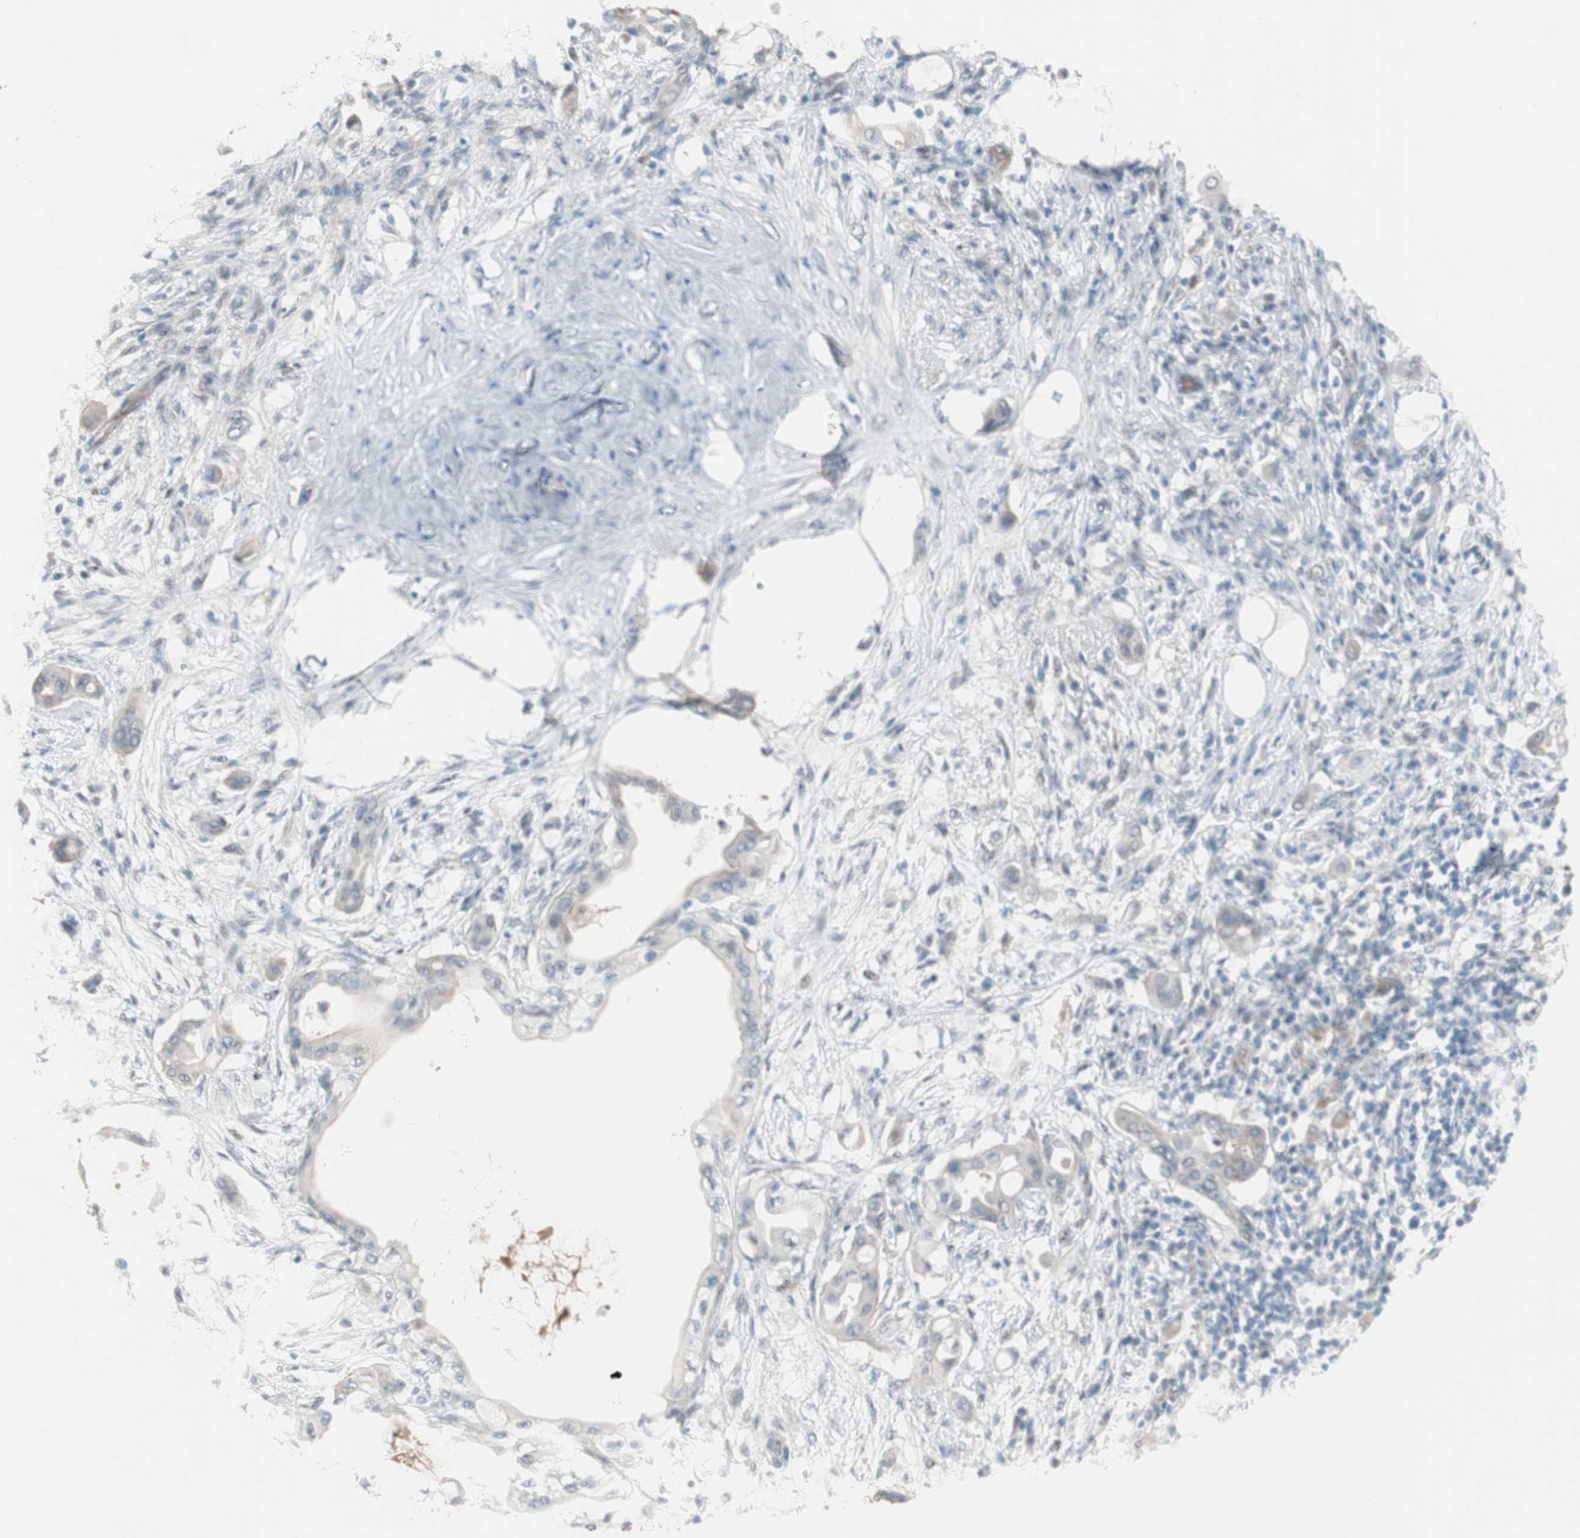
{"staining": {"intensity": "negative", "quantity": "none", "location": "none"}, "tissue": "pancreatic cancer", "cell_type": "Tumor cells", "image_type": "cancer", "snomed": [{"axis": "morphology", "description": "Adenocarcinoma, NOS"}, {"axis": "morphology", "description": "Adenocarcinoma, metastatic, NOS"}, {"axis": "topography", "description": "Lymph node"}, {"axis": "topography", "description": "Pancreas"}, {"axis": "topography", "description": "Duodenum"}], "caption": "An IHC photomicrograph of pancreatic cancer (metastatic adenocarcinoma) is shown. There is no staining in tumor cells of pancreatic cancer (metastatic adenocarcinoma).", "gene": "CAND2", "patient": {"sex": "female", "age": 64}}